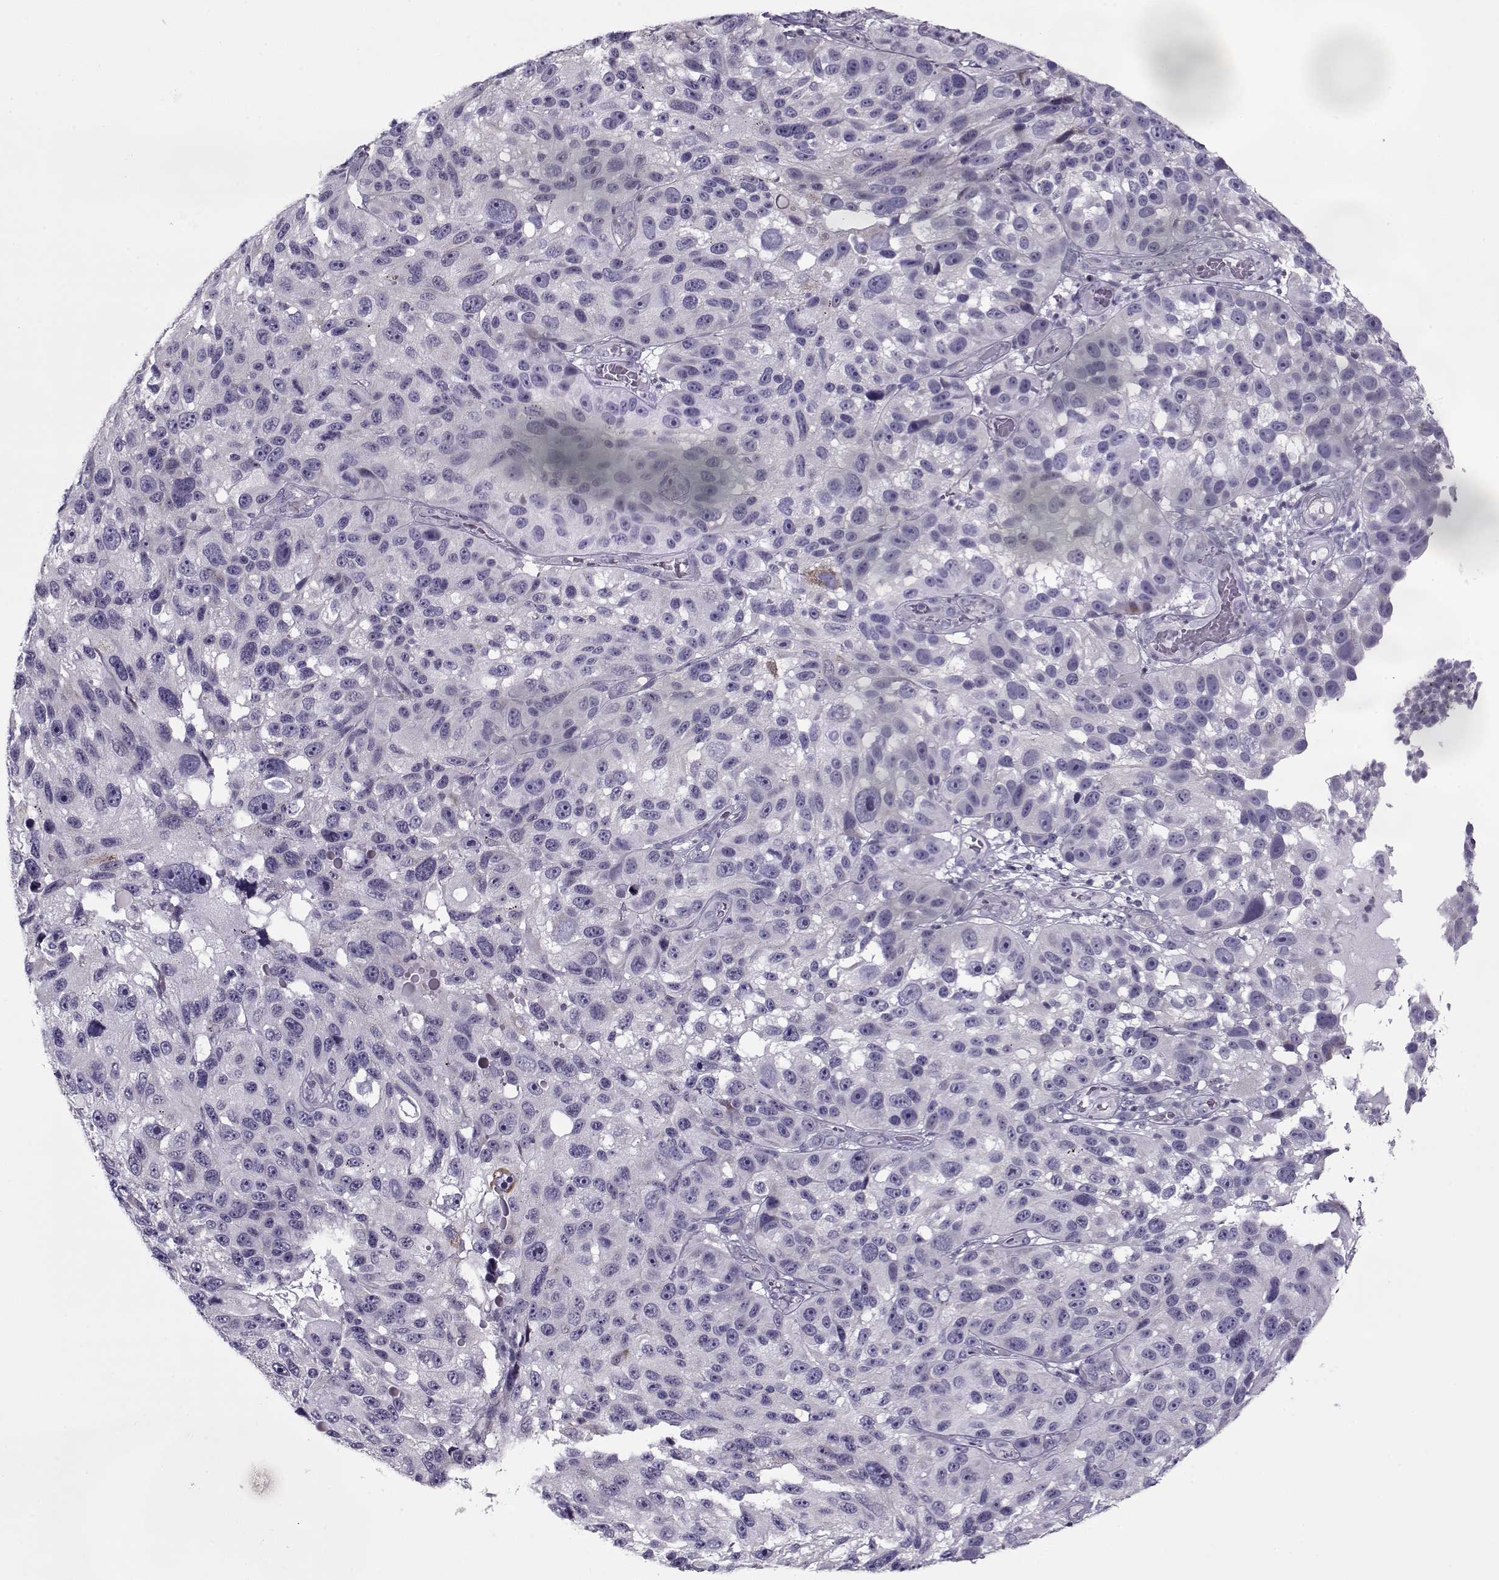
{"staining": {"intensity": "negative", "quantity": "none", "location": "none"}, "tissue": "melanoma", "cell_type": "Tumor cells", "image_type": "cancer", "snomed": [{"axis": "morphology", "description": "Malignant melanoma, NOS"}, {"axis": "topography", "description": "Skin"}], "caption": "Human melanoma stained for a protein using IHC shows no positivity in tumor cells.", "gene": "PP2D1", "patient": {"sex": "male", "age": 53}}